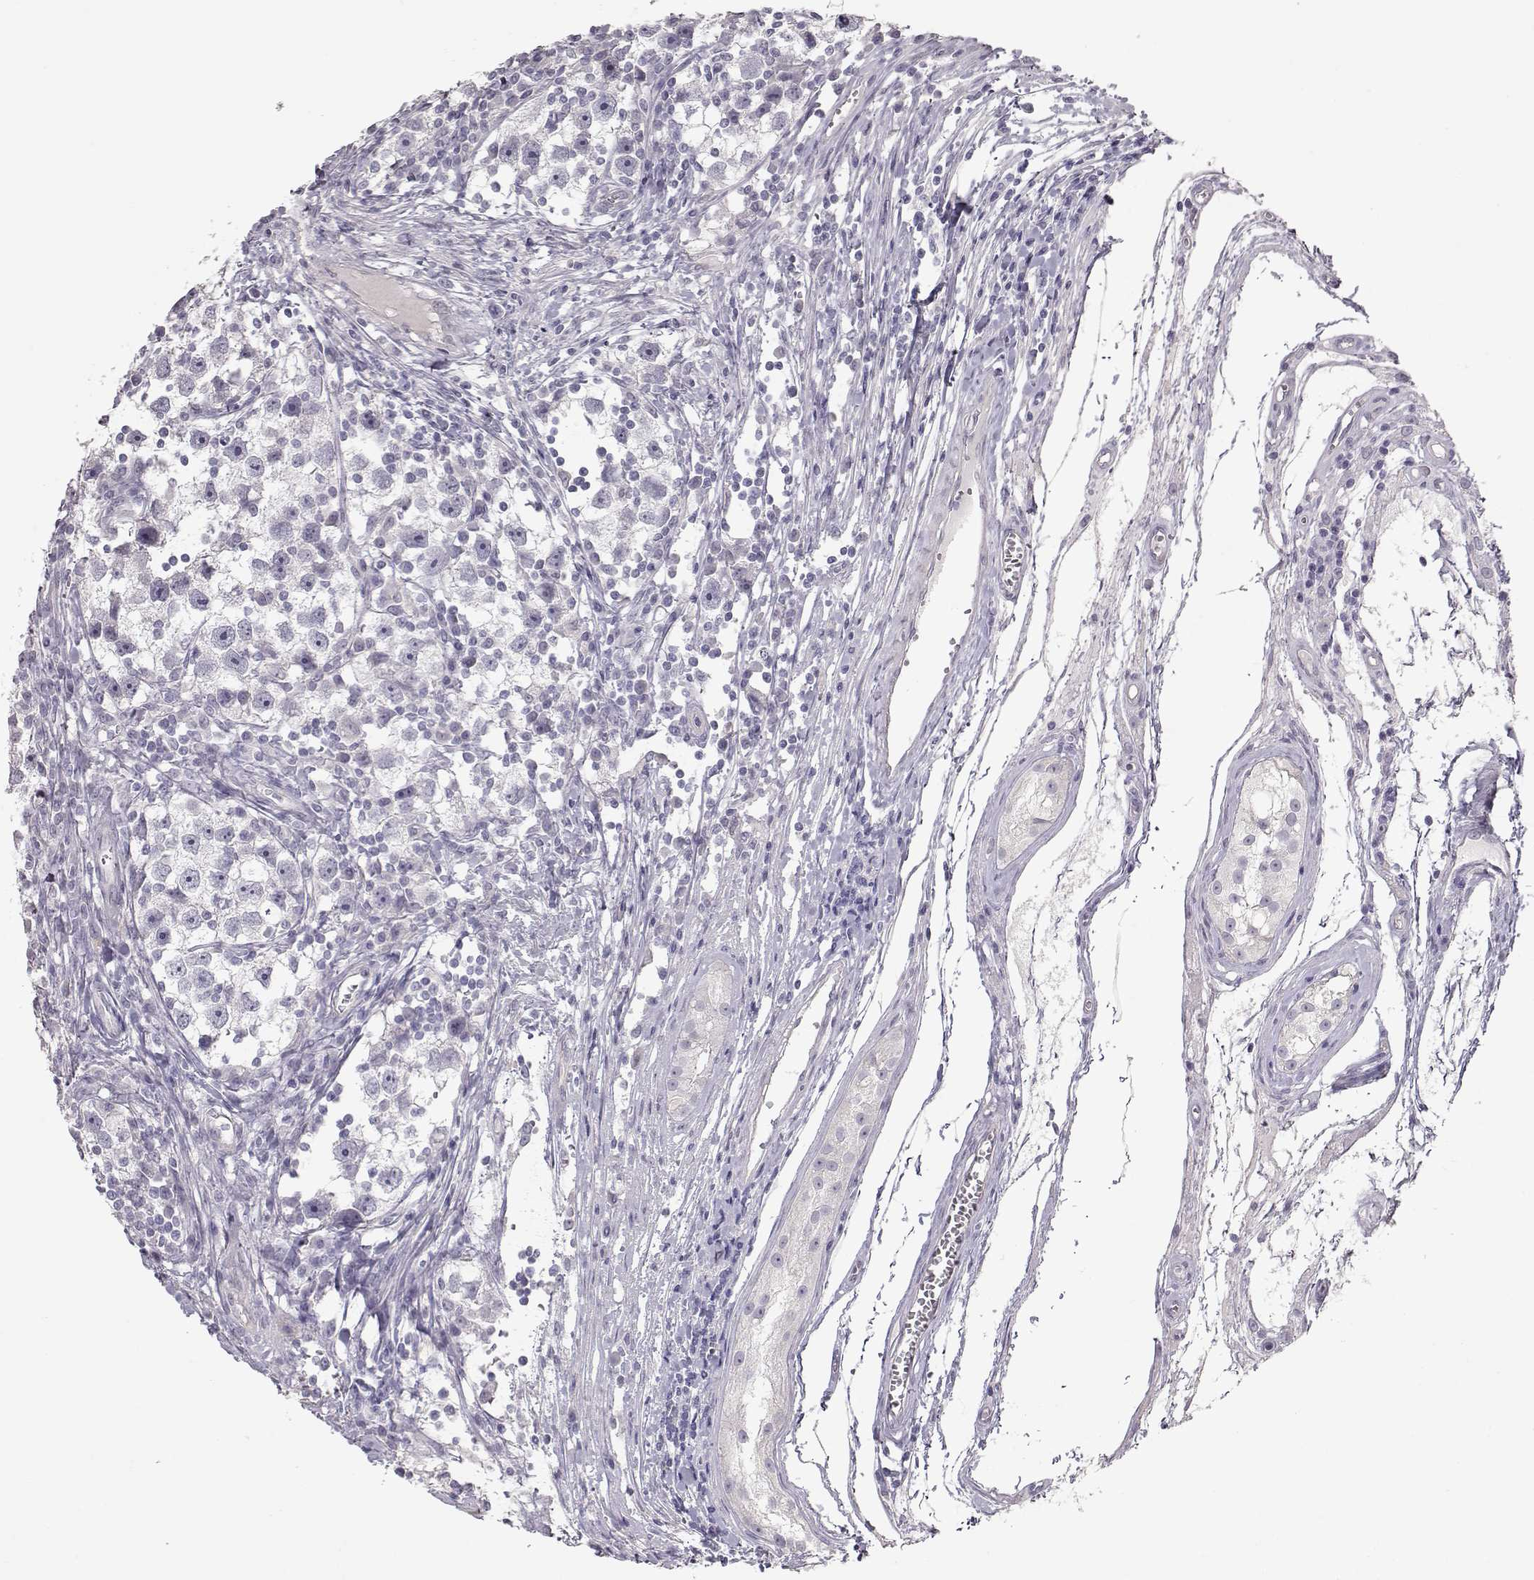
{"staining": {"intensity": "negative", "quantity": "none", "location": "none"}, "tissue": "testis cancer", "cell_type": "Tumor cells", "image_type": "cancer", "snomed": [{"axis": "morphology", "description": "Seminoma, NOS"}, {"axis": "topography", "description": "Testis"}], "caption": "Immunohistochemistry (IHC) of testis seminoma shows no positivity in tumor cells.", "gene": "SLC18A1", "patient": {"sex": "male", "age": 30}}